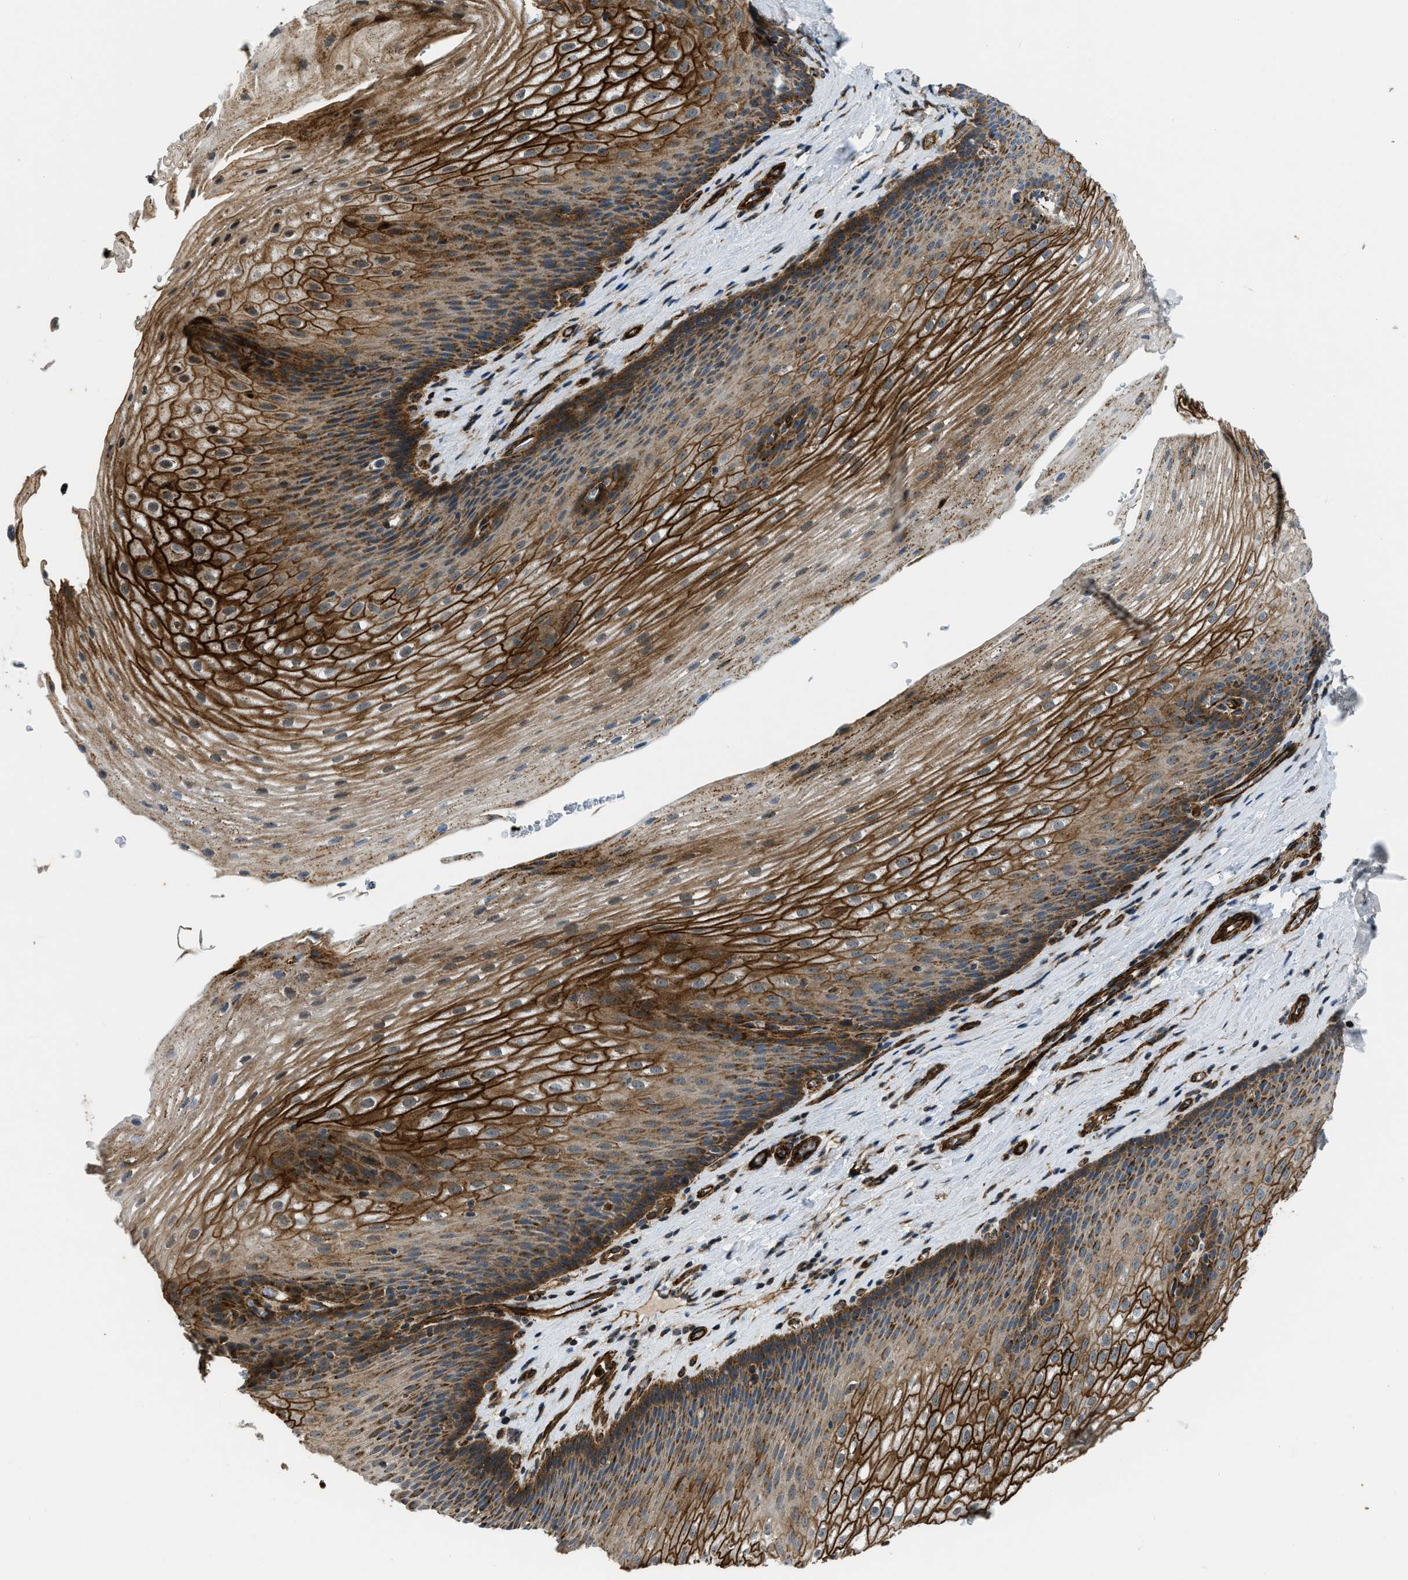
{"staining": {"intensity": "strong", "quantity": ">75%", "location": "cytoplasmic/membranous"}, "tissue": "esophagus", "cell_type": "Squamous epithelial cells", "image_type": "normal", "snomed": [{"axis": "morphology", "description": "Normal tissue, NOS"}, {"axis": "topography", "description": "Esophagus"}], "caption": "Protein expression analysis of unremarkable human esophagus reveals strong cytoplasmic/membranous positivity in approximately >75% of squamous epithelial cells. The staining is performed using DAB (3,3'-diaminobenzidine) brown chromogen to label protein expression. The nuclei are counter-stained blue using hematoxylin.", "gene": "GSDME", "patient": {"sex": "male", "age": 48}}